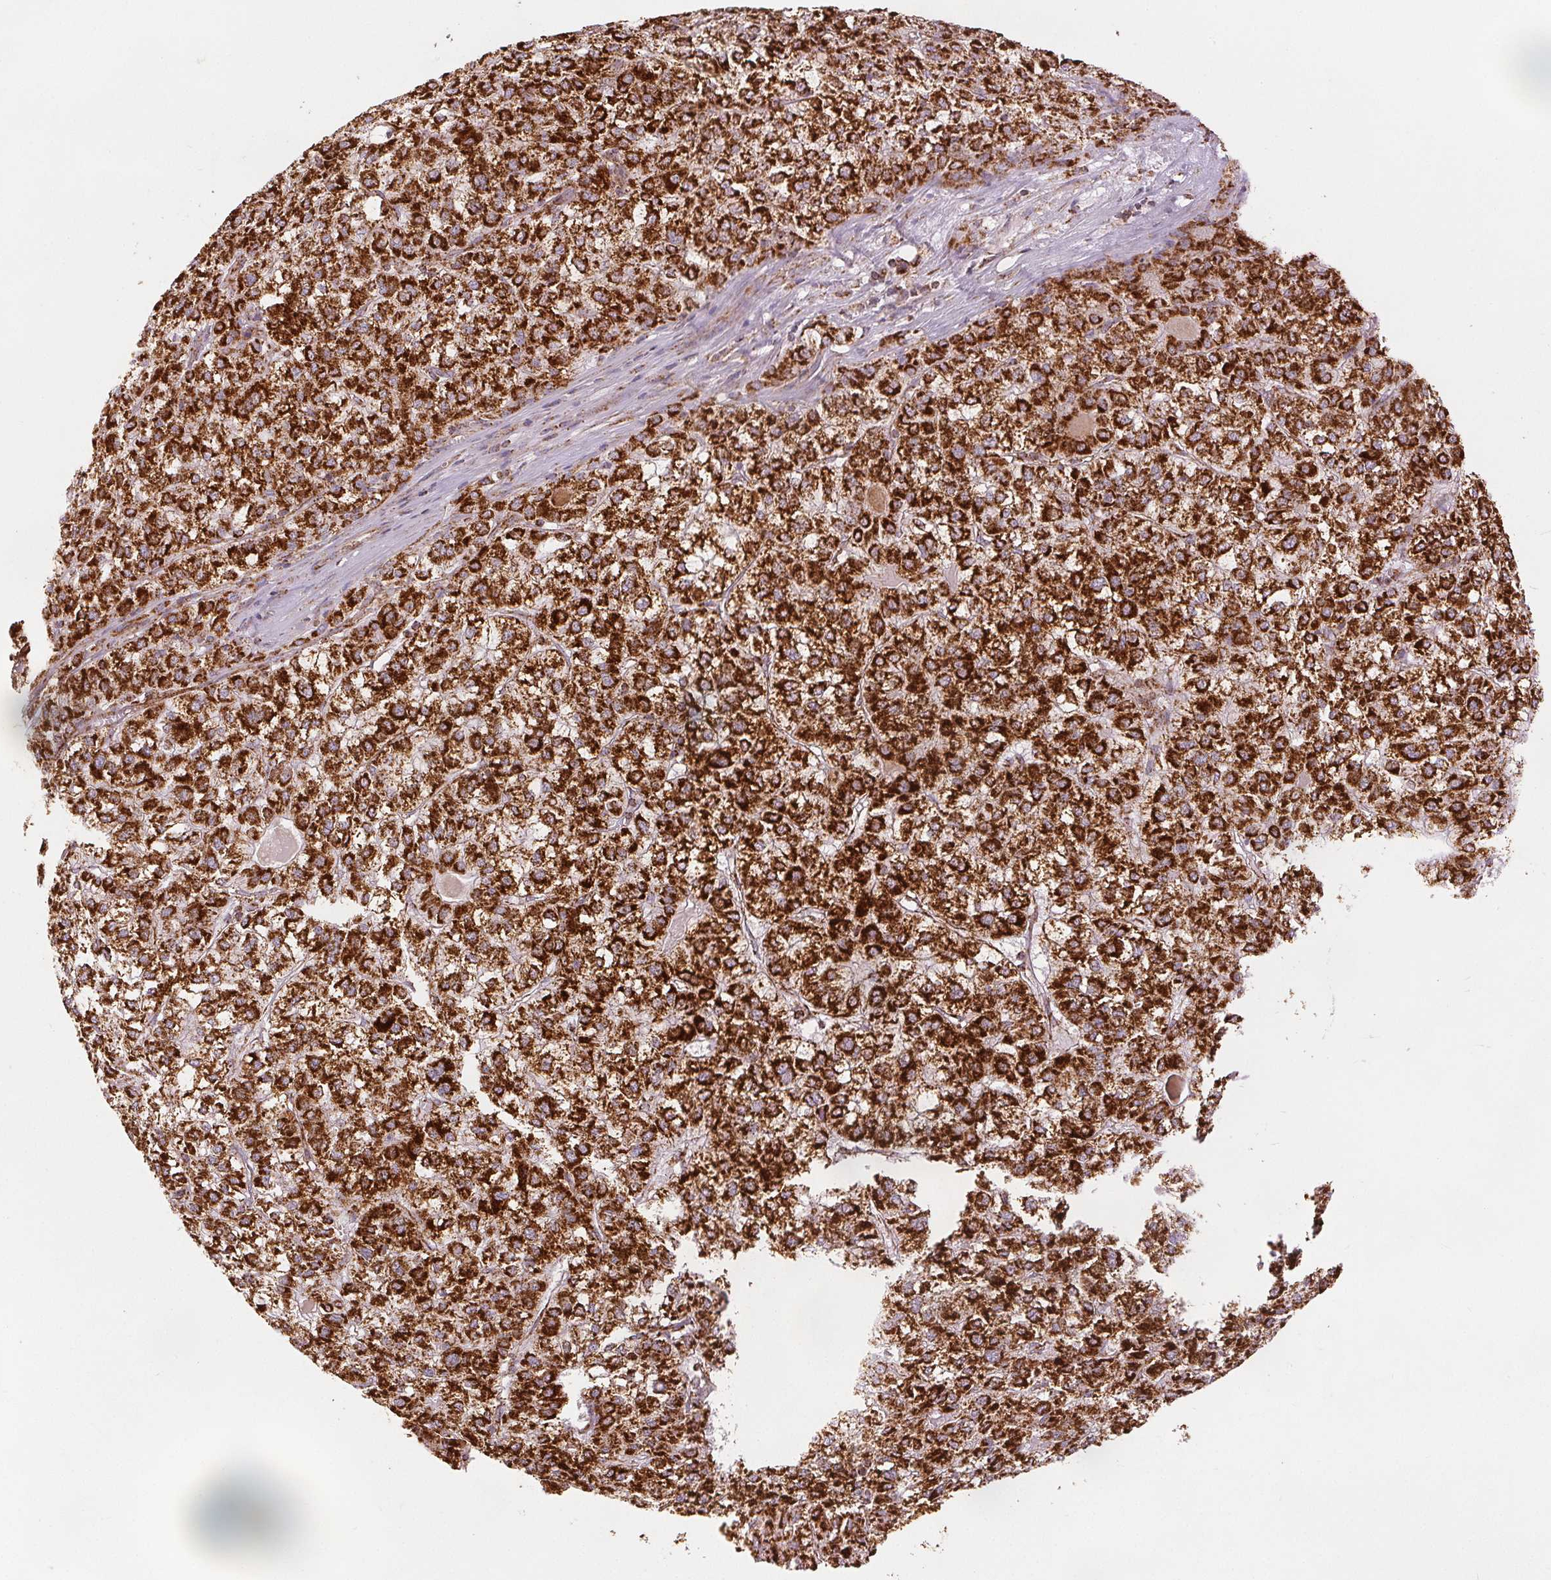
{"staining": {"intensity": "strong", "quantity": ">75%", "location": "cytoplasmic/membranous"}, "tissue": "liver cancer", "cell_type": "Tumor cells", "image_type": "cancer", "snomed": [{"axis": "morphology", "description": "Carcinoma, Hepatocellular, NOS"}, {"axis": "topography", "description": "Liver"}], "caption": "There is high levels of strong cytoplasmic/membranous positivity in tumor cells of liver cancer, as demonstrated by immunohistochemical staining (brown color).", "gene": "SDHB", "patient": {"sex": "female", "age": 43}}